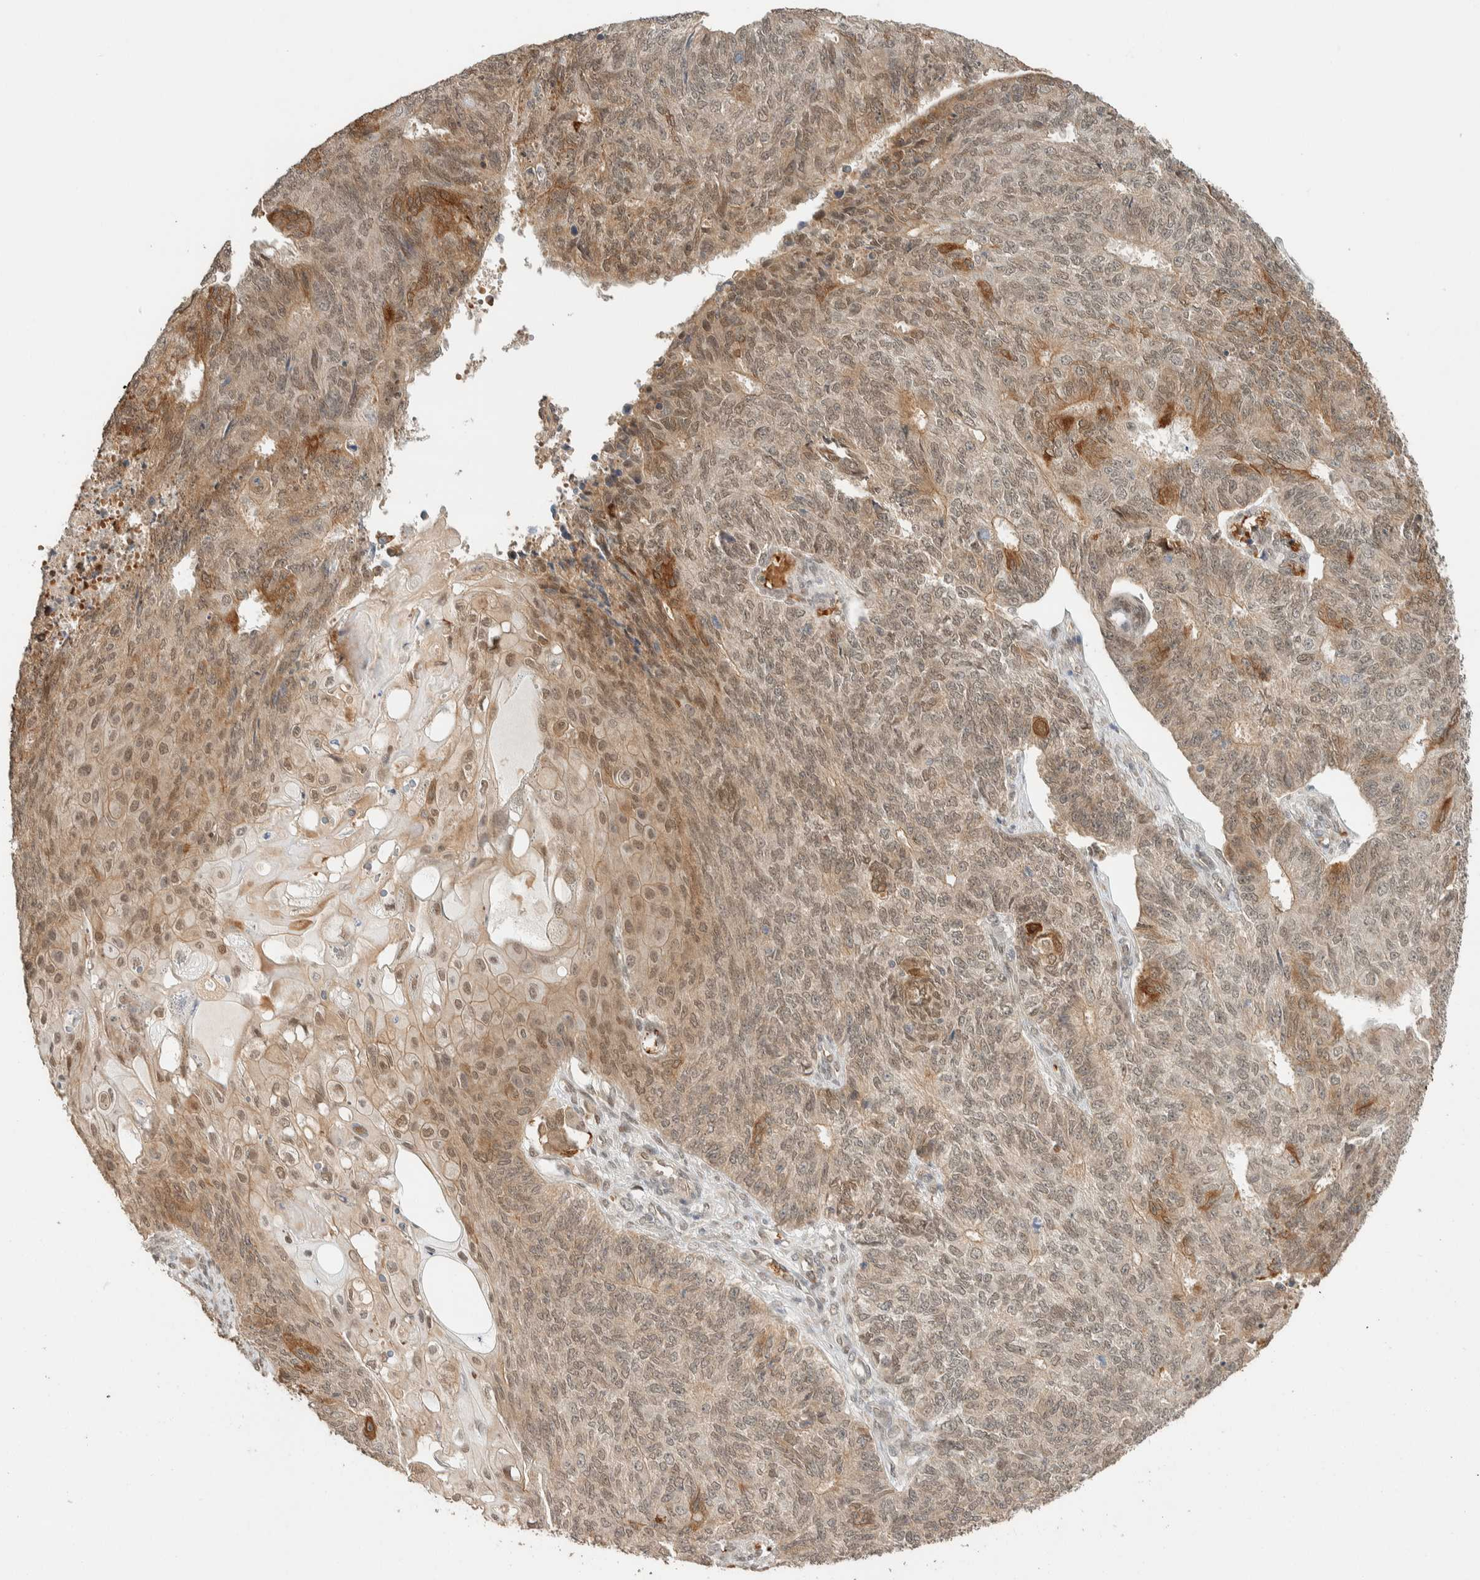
{"staining": {"intensity": "weak", "quantity": ">75%", "location": "cytoplasmic/membranous,nuclear"}, "tissue": "endometrial cancer", "cell_type": "Tumor cells", "image_type": "cancer", "snomed": [{"axis": "morphology", "description": "Adenocarcinoma, NOS"}, {"axis": "topography", "description": "Endometrium"}], "caption": "Immunohistochemical staining of human endometrial cancer exhibits low levels of weak cytoplasmic/membranous and nuclear positivity in about >75% of tumor cells.", "gene": "ZBTB2", "patient": {"sex": "female", "age": 32}}